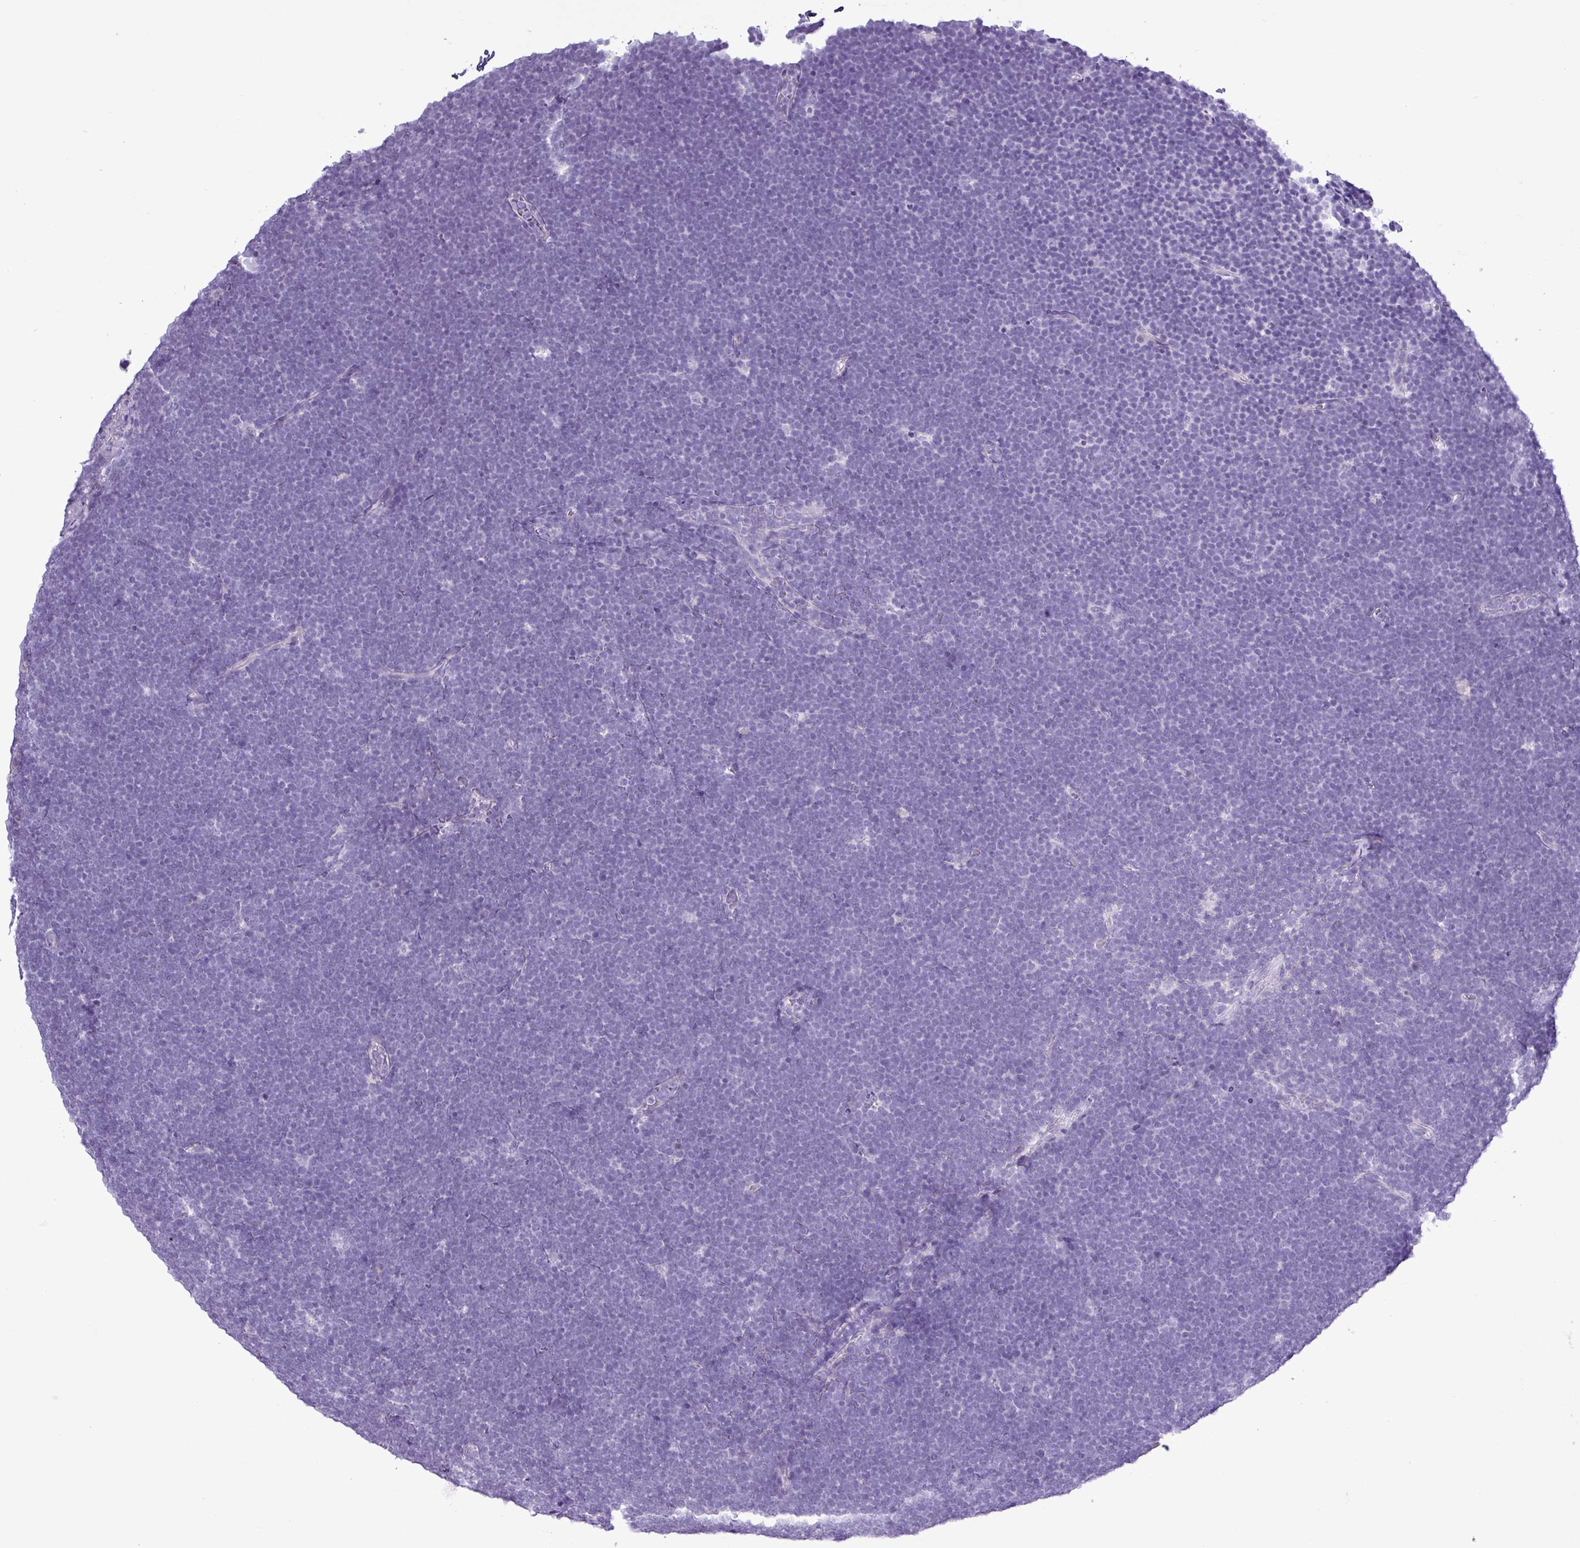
{"staining": {"intensity": "negative", "quantity": "none", "location": "none"}, "tissue": "lymphoma", "cell_type": "Tumor cells", "image_type": "cancer", "snomed": [{"axis": "morphology", "description": "Malignant lymphoma, non-Hodgkin's type, High grade"}, {"axis": "topography", "description": "Lymph node"}], "caption": "A high-resolution photomicrograph shows IHC staining of malignant lymphoma, non-Hodgkin's type (high-grade), which shows no significant staining in tumor cells. The staining was performed using DAB (3,3'-diaminobenzidine) to visualize the protein expression in brown, while the nuclei were stained in blue with hematoxylin (Magnification: 20x).", "gene": "ALDH3A1", "patient": {"sex": "male", "age": 13}}